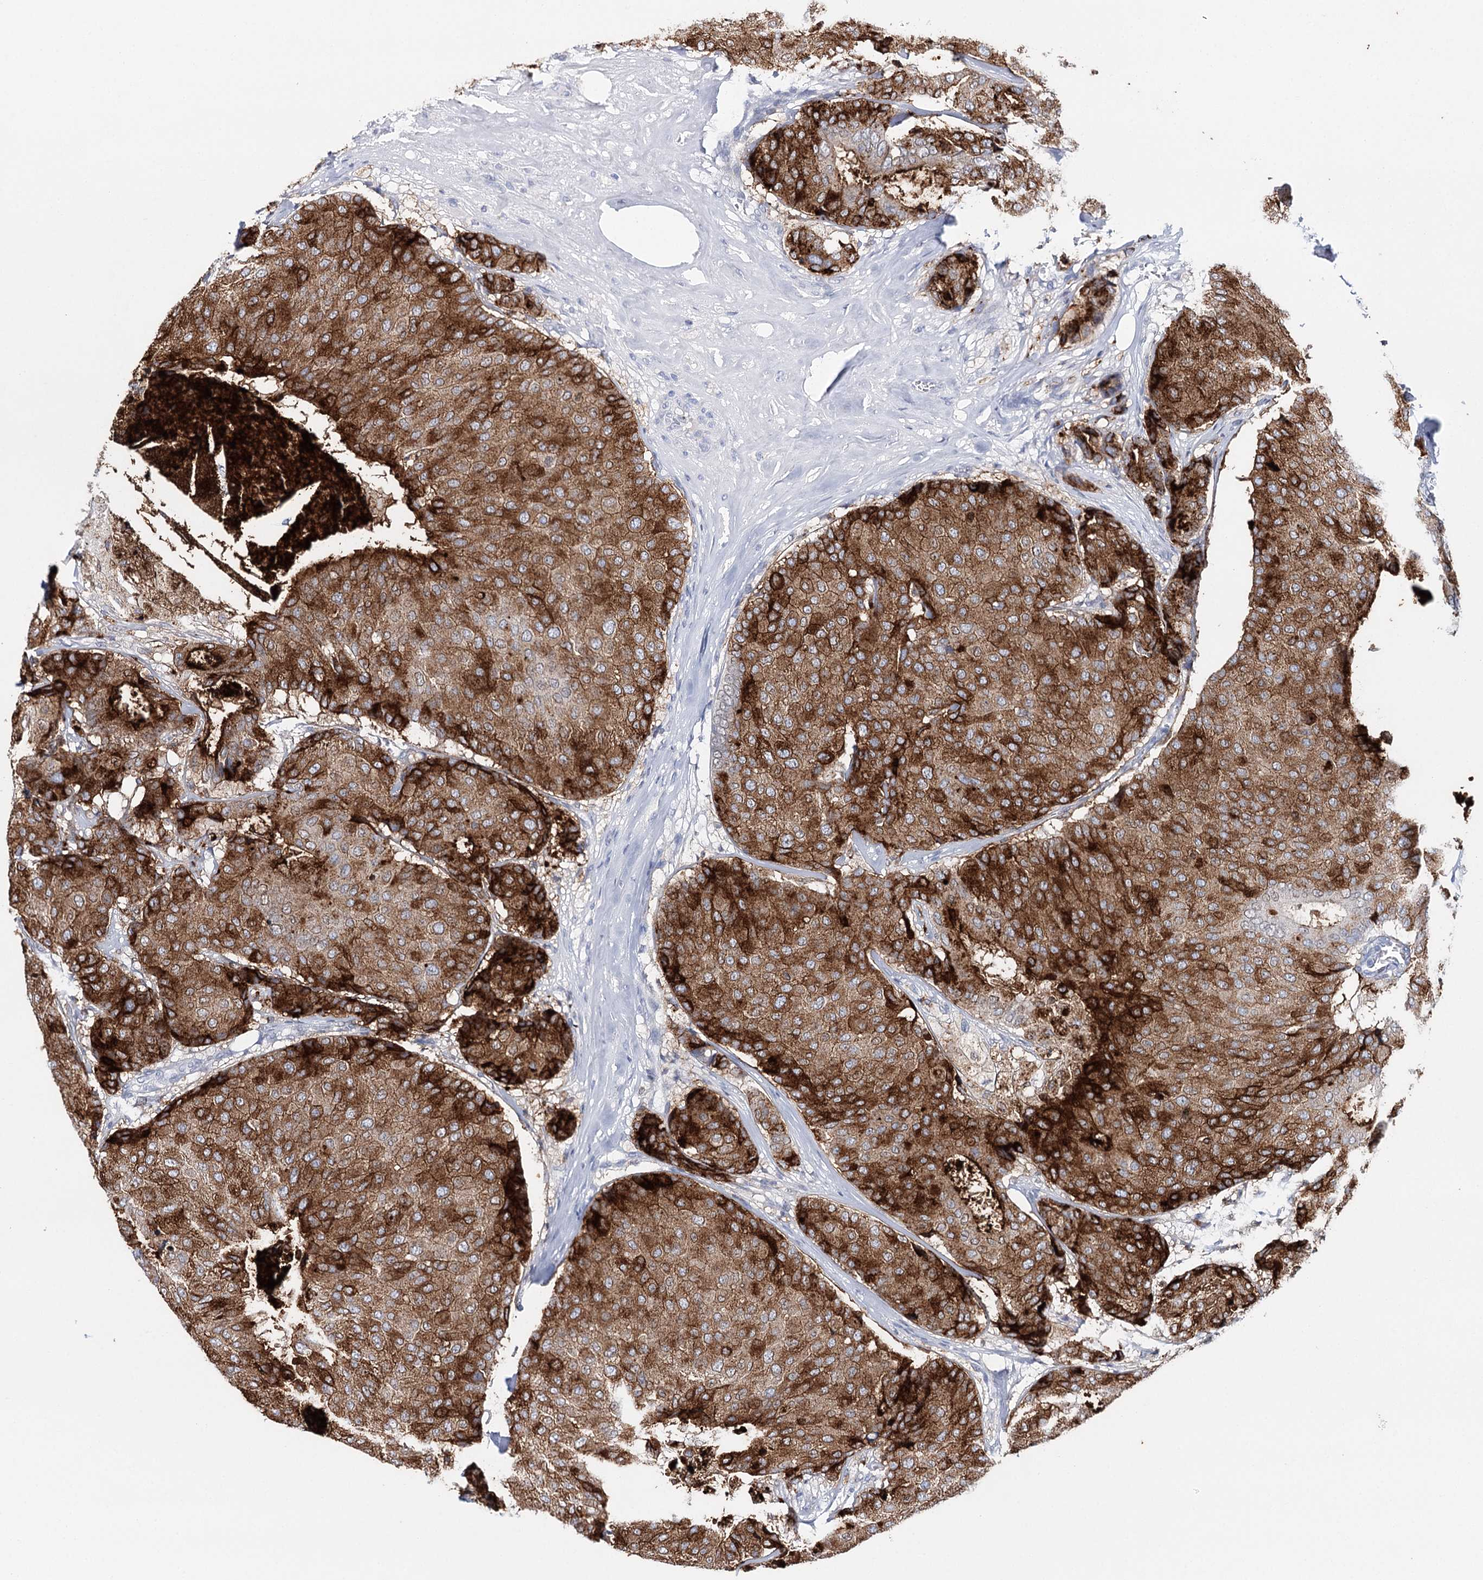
{"staining": {"intensity": "strong", "quantity": ">75%", "location": "cytoplasmic/membranous"}, "tissue": "breast cancer", "cell_type": "Tumor cells", "image_type": "cancer", "snomed": [{"axis": "morphology", "description": "Duct carcinoma"}, {"axis": "topography", "description": "Breast"}], "caption": "This image reveals IHC staining of breast cancer, with high strong cytoplasmic/membranous positivity in approximately >75% of tumor cells.", "gene": "CEACAM8", "patient": {"sex": "female", "age": 75}}